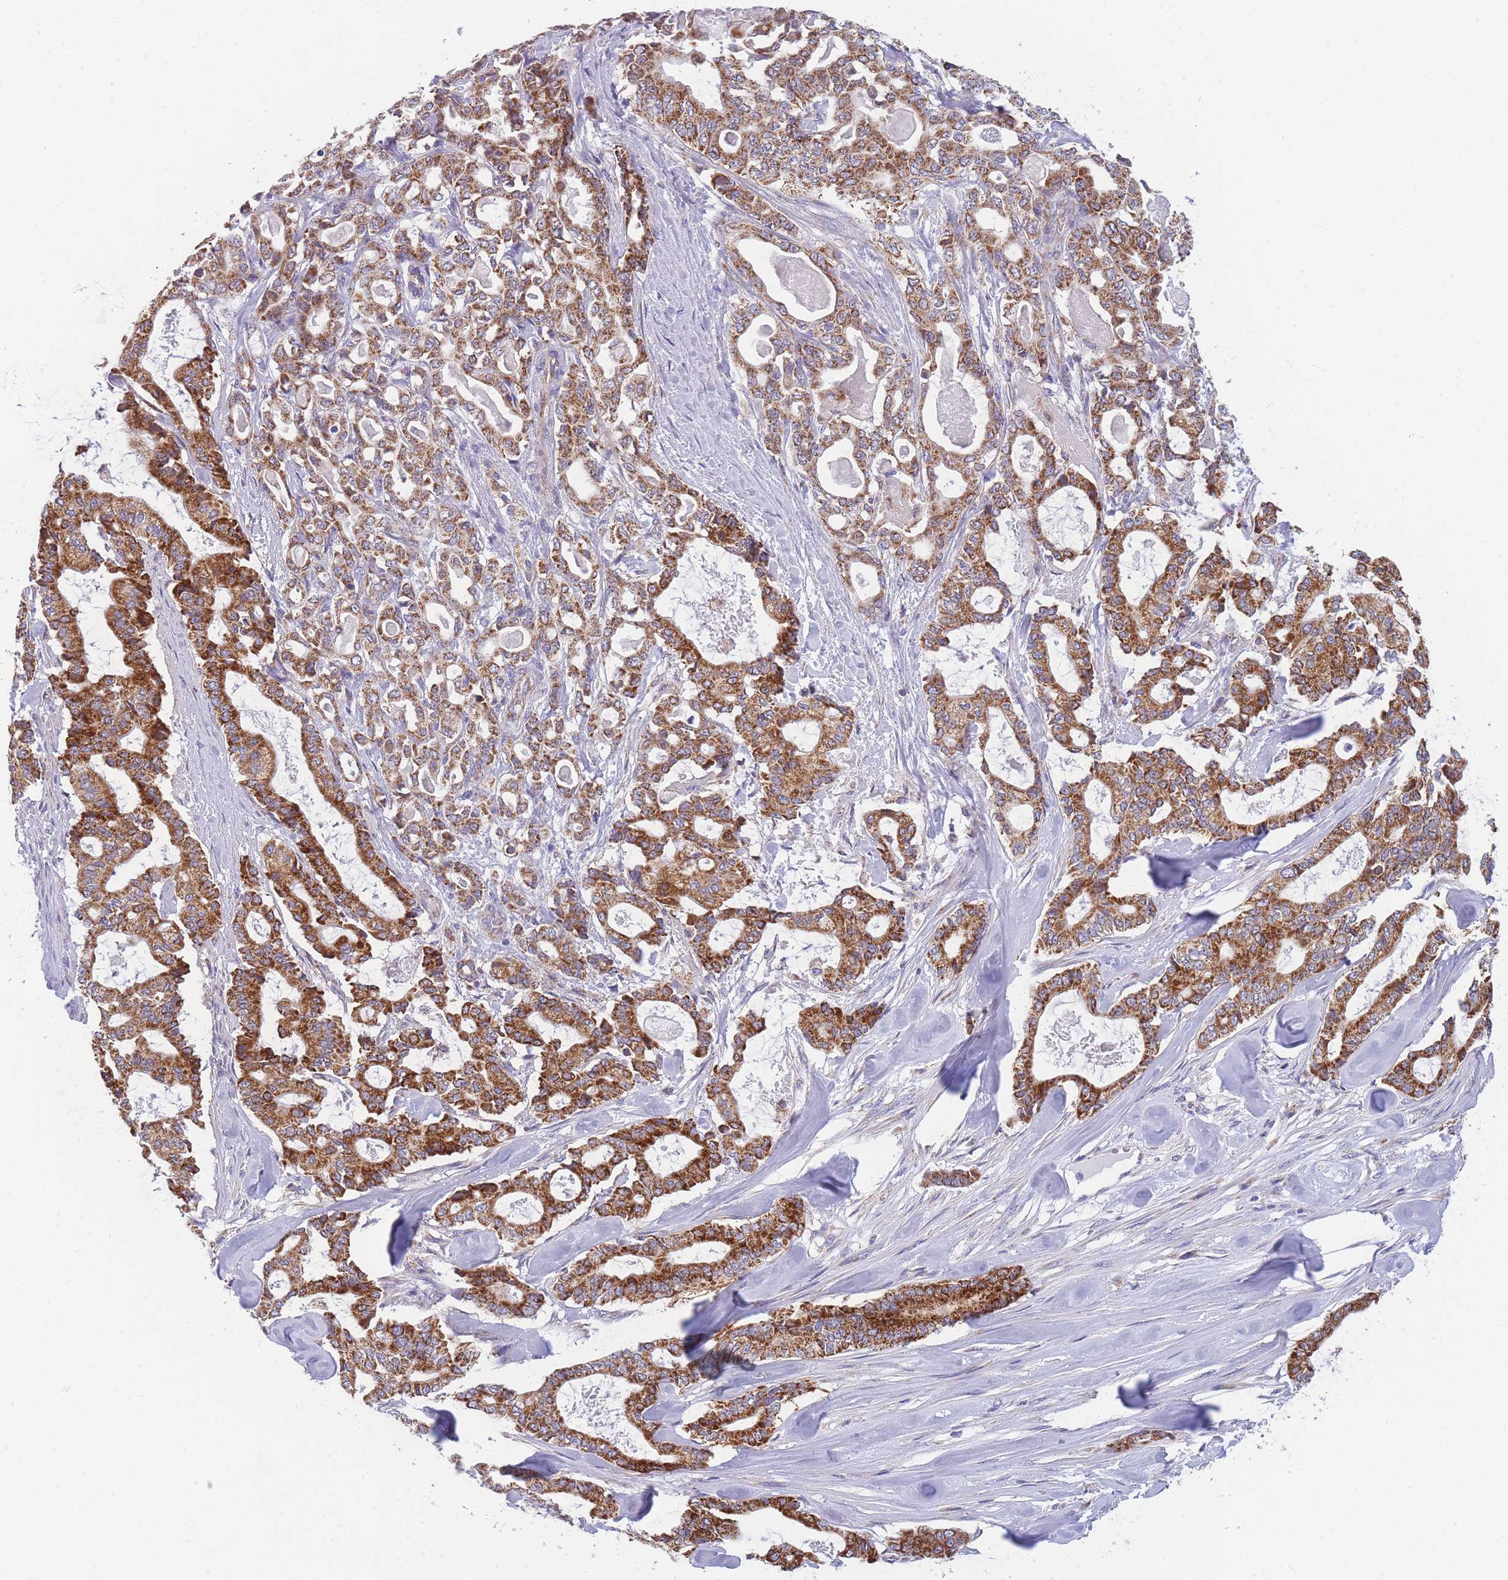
{"staining": {"intensity": "strong", "quantity": ">75%", "location": "cytoplasmic/membranous"}, "tissue": "pancreatic cancer", "cell_type": "Tumor cells", "image_type": "cancer", "snomed": [{"axis": "morphology", "description": "Adenocarcinoma, NOS"}, {"axis": "topography", "description": "Pancreas"}], "caption": "This is an image of immunohistochemistry (IHC) staining of pancreatic cancer, which shows strong positivity in the cytoplasmic/membranous of tumor cells.", "gene": "MRPS11", "patient": {"sex": "male", "age": 63}}